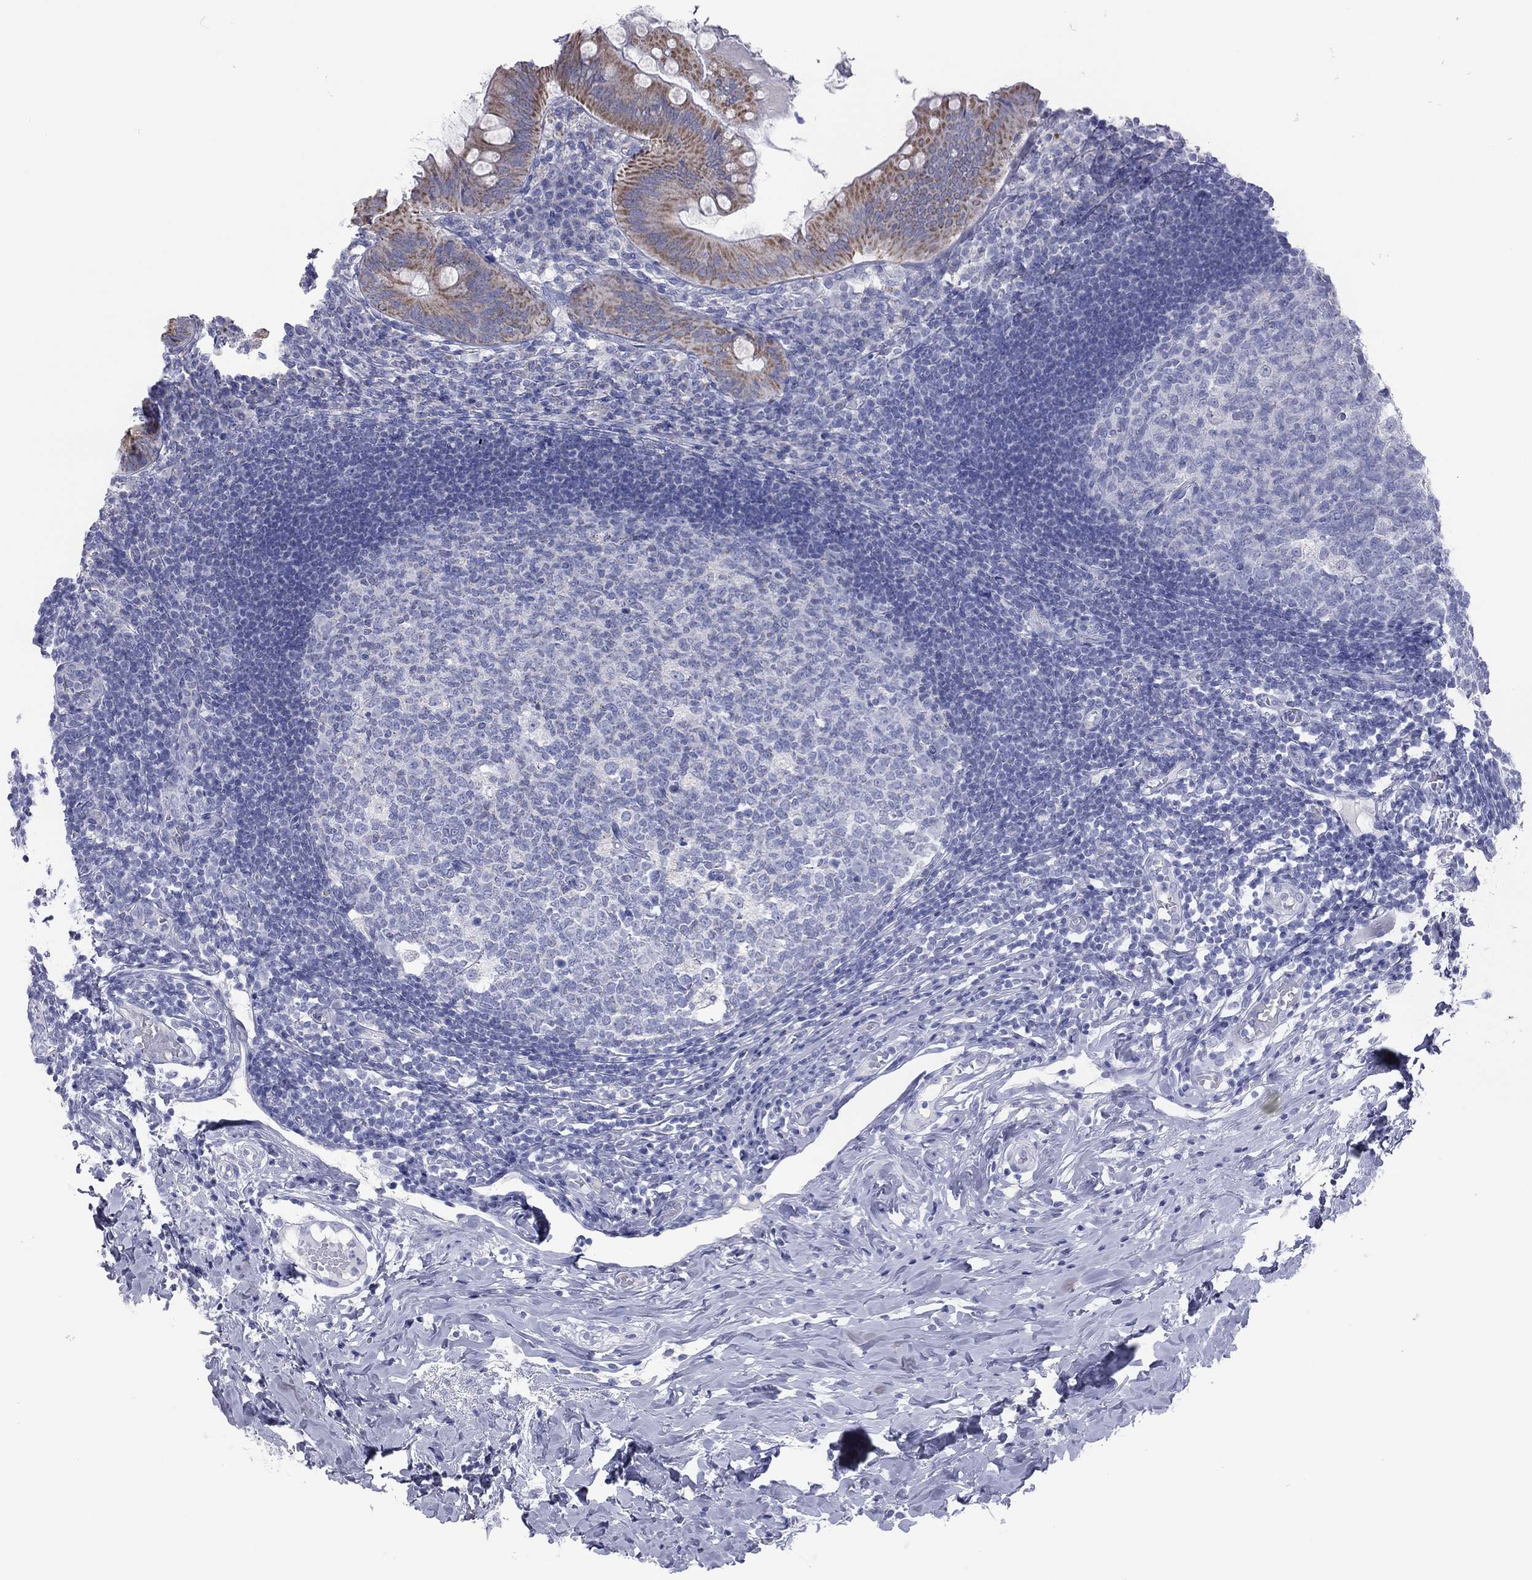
{"staining": {"intensity": "strong", "quantity": ">75%", "location": "cytoplasmic/membranous"}, "tissue": "appendix", "cell_type": "Glandular cells", "image_type": "normal", "snomed": [{"axis": "morphology", "description": "Normal tissue, NOS"}, {"axis": "morphology", "description": "Inflammation, NOS"}, {"axis": "topography", "description": "Appendix"}], "caption": "IHC of benign appendix demonstrates high levels of strong cytoplasmic/membranous staining in approximately >75% of glandular cells.", "gene": "VSIG10", "patient": {"sex": "male", "age": 16}}